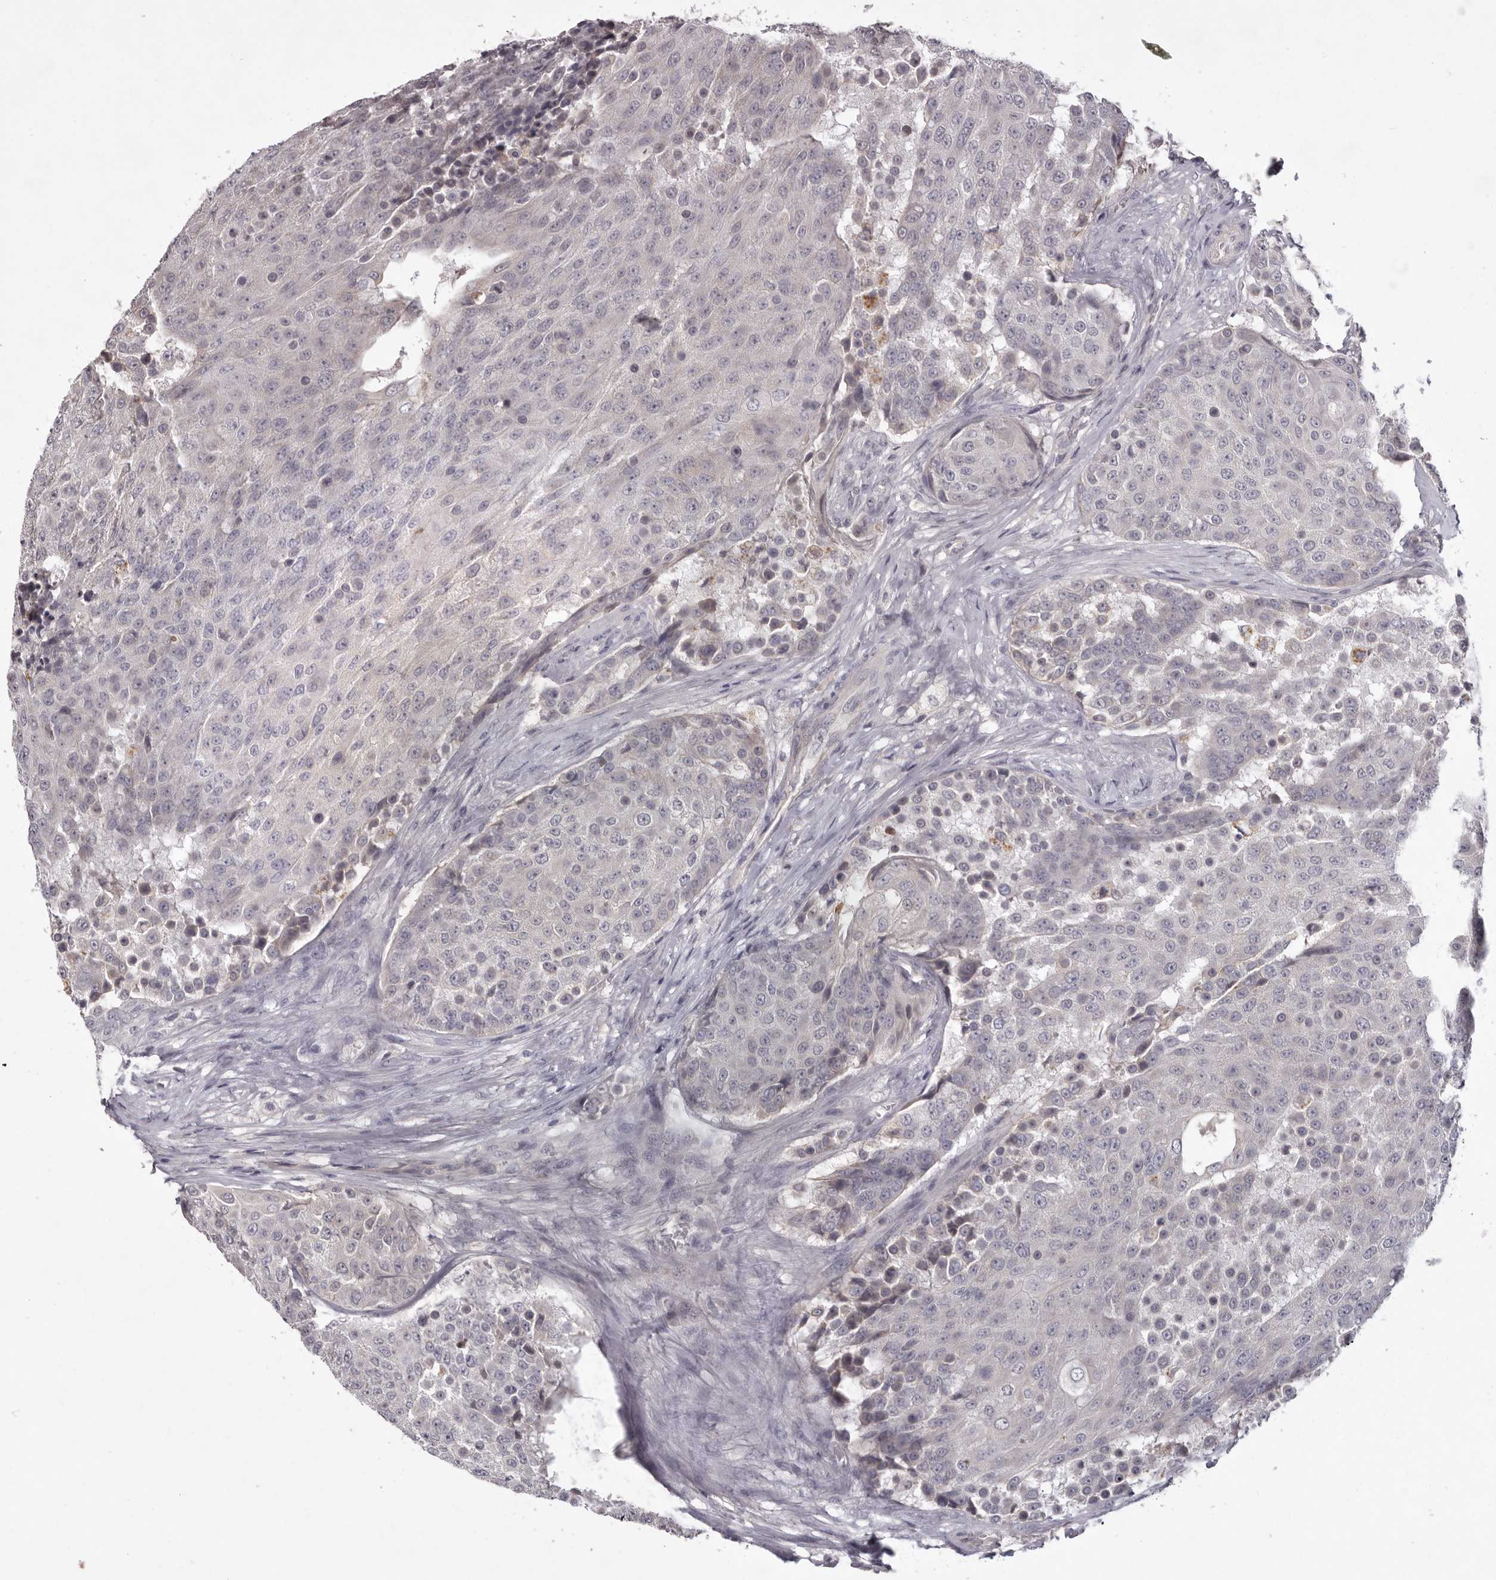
{"staining": {"intensity": "negative", "quantity": "none", "location": "none"}, "tissue": "urothelial cancer", "cell_type": "Tumor cells", "image_type": "cancer", "snomed": [{"axis": "morphology", "description": "Urothelial carcinoma, High grade"}, {"axis": "topography", "description": "Urinary bladder"}], "caption": "DAB immunohistochemical staining of human urothelial cancer shows no significant positivity in tumor cells. Nuclei are stained in blue.", "gene": "GARNL3", "patient": {"sex": "female", "age": 63}}